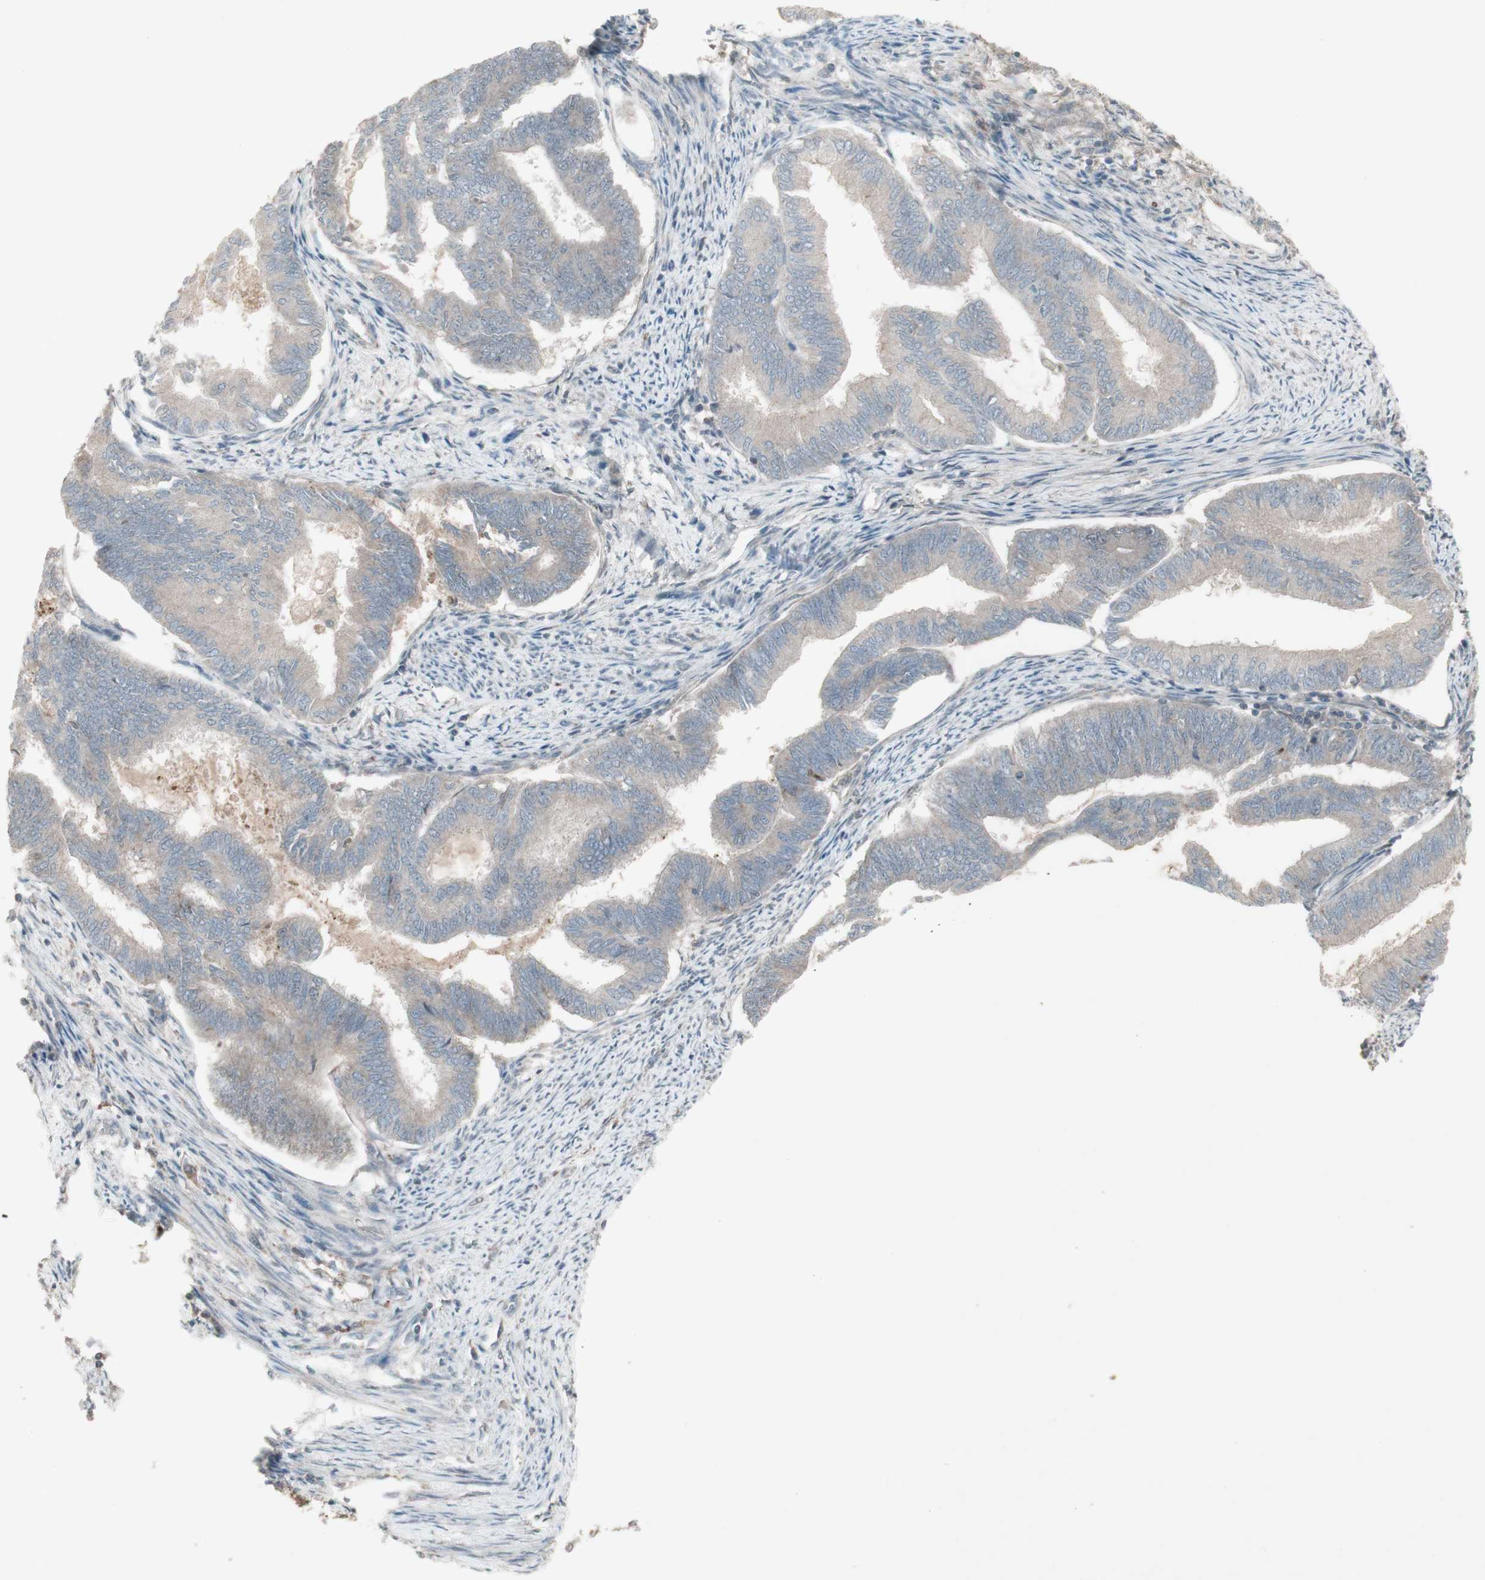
{"staining": {"intensity": "negative", "quantity": "none", "location": "none"}, "tissue": "endometrial cancer", "cell_type": "Tumor cells", "image_type": "cancer", "snomed": [{"axis": "morphology", "description": "Adenocarcinoma, NOS"}, {"axis": "topography", "description": "Endometrium"}], "caption": "Tumor cells are negative for protein expression in human endometrial adenocarcinoma.", "gene": "MSH6", "patient": {"sex": "female", "age": 86}}